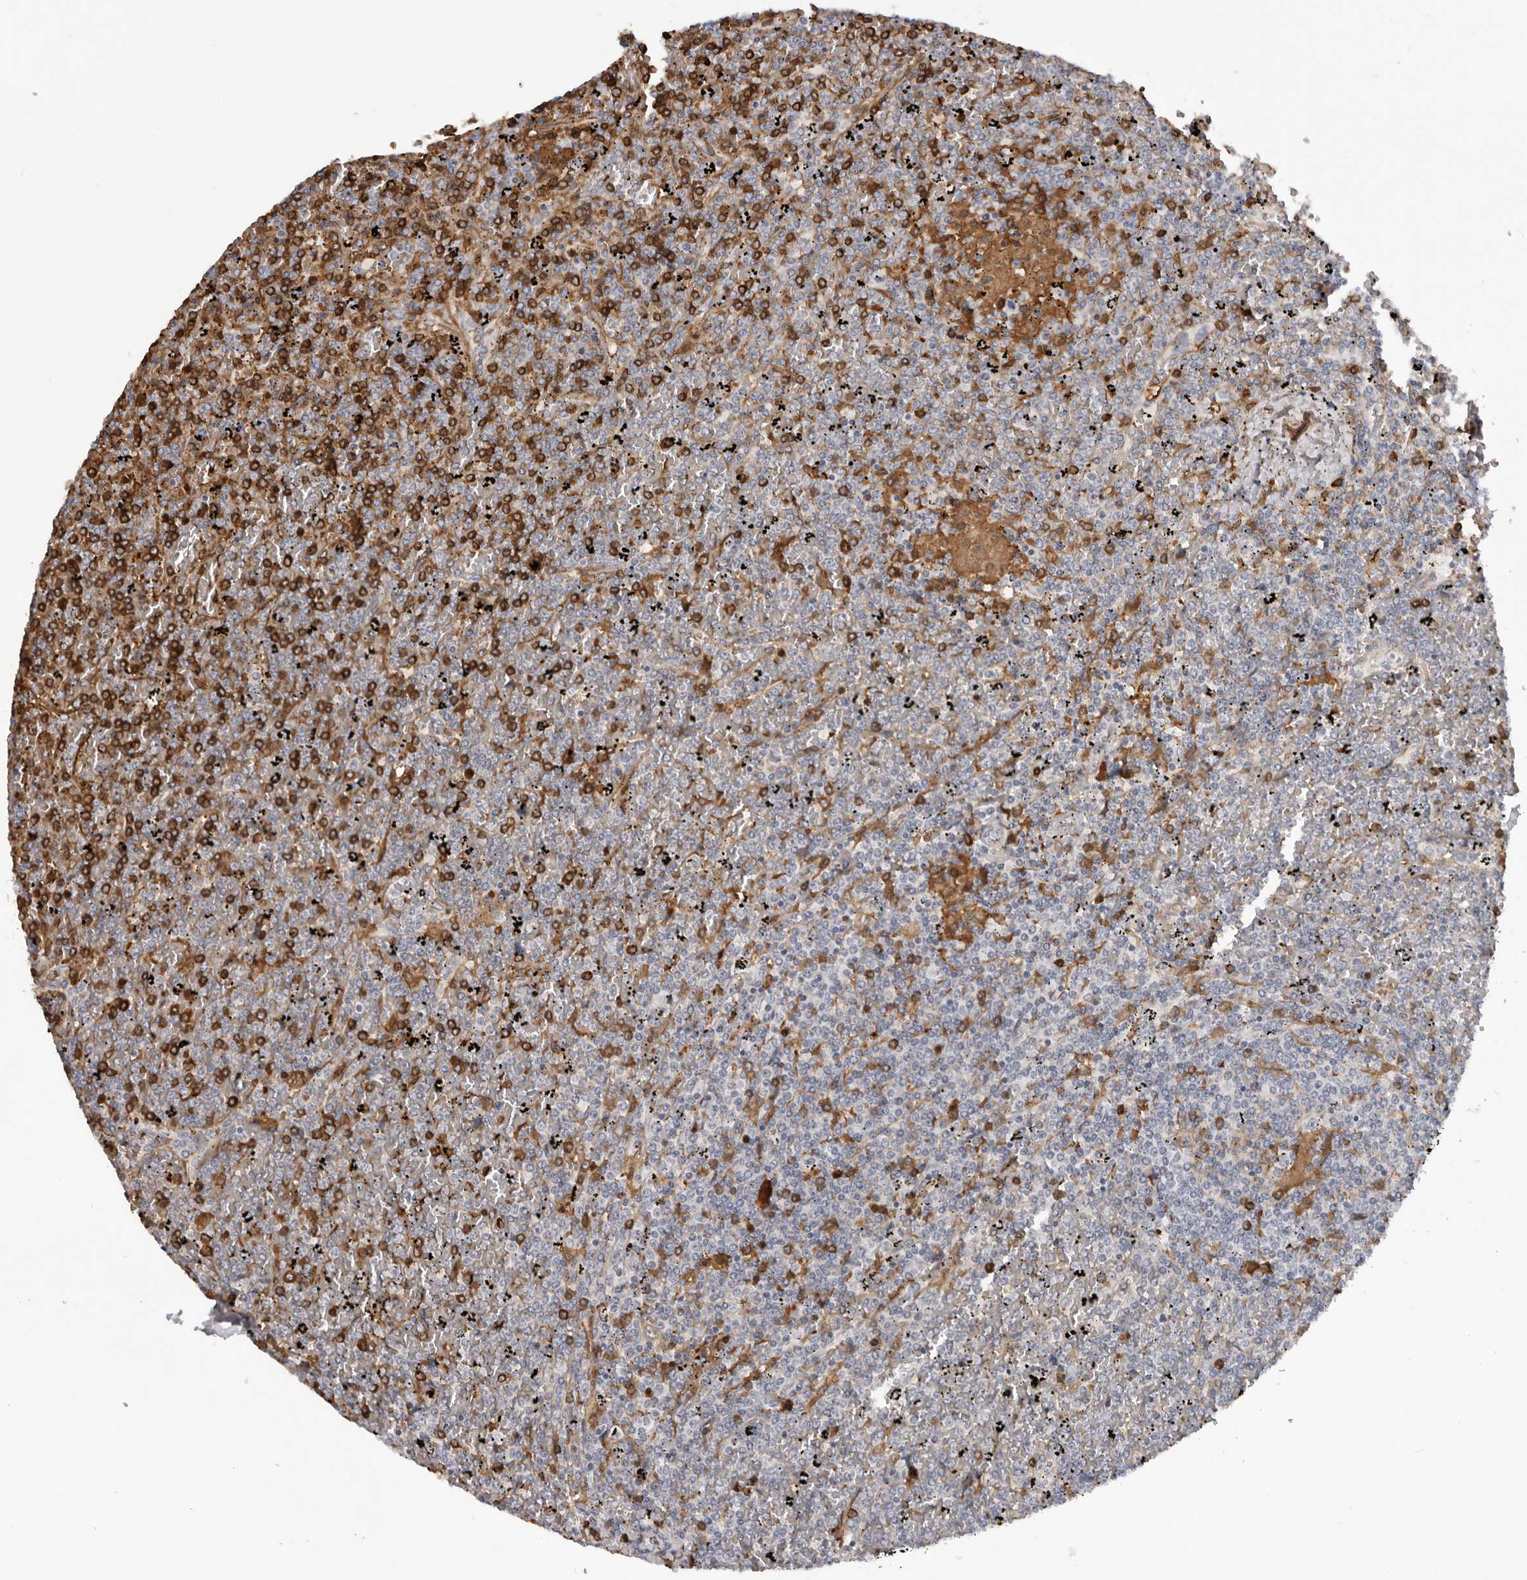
{"staining": {"intensity": "moderate", "quantity": "25%-75%", "location": "cytoplasmic/membranous"}, "tissue": "lymphoma", "cell_type": "Tumor cells", "image_type": "cancer", "snomed": [{"axis": "morphology", "description": "Malignant lymphoma, non-Hodgkin's type, Low grade"}, {"axis": "topography", "description": "Spleen"}], "caption": "Protein positivity by immunohistochemistry (IHC) shows moderate cytoplasmic/membranous positivity in approximately 25%-75% of tumor cells in lymphoma.", "gene": "TNR", "patient": {"sex": "female", "age": 19}}